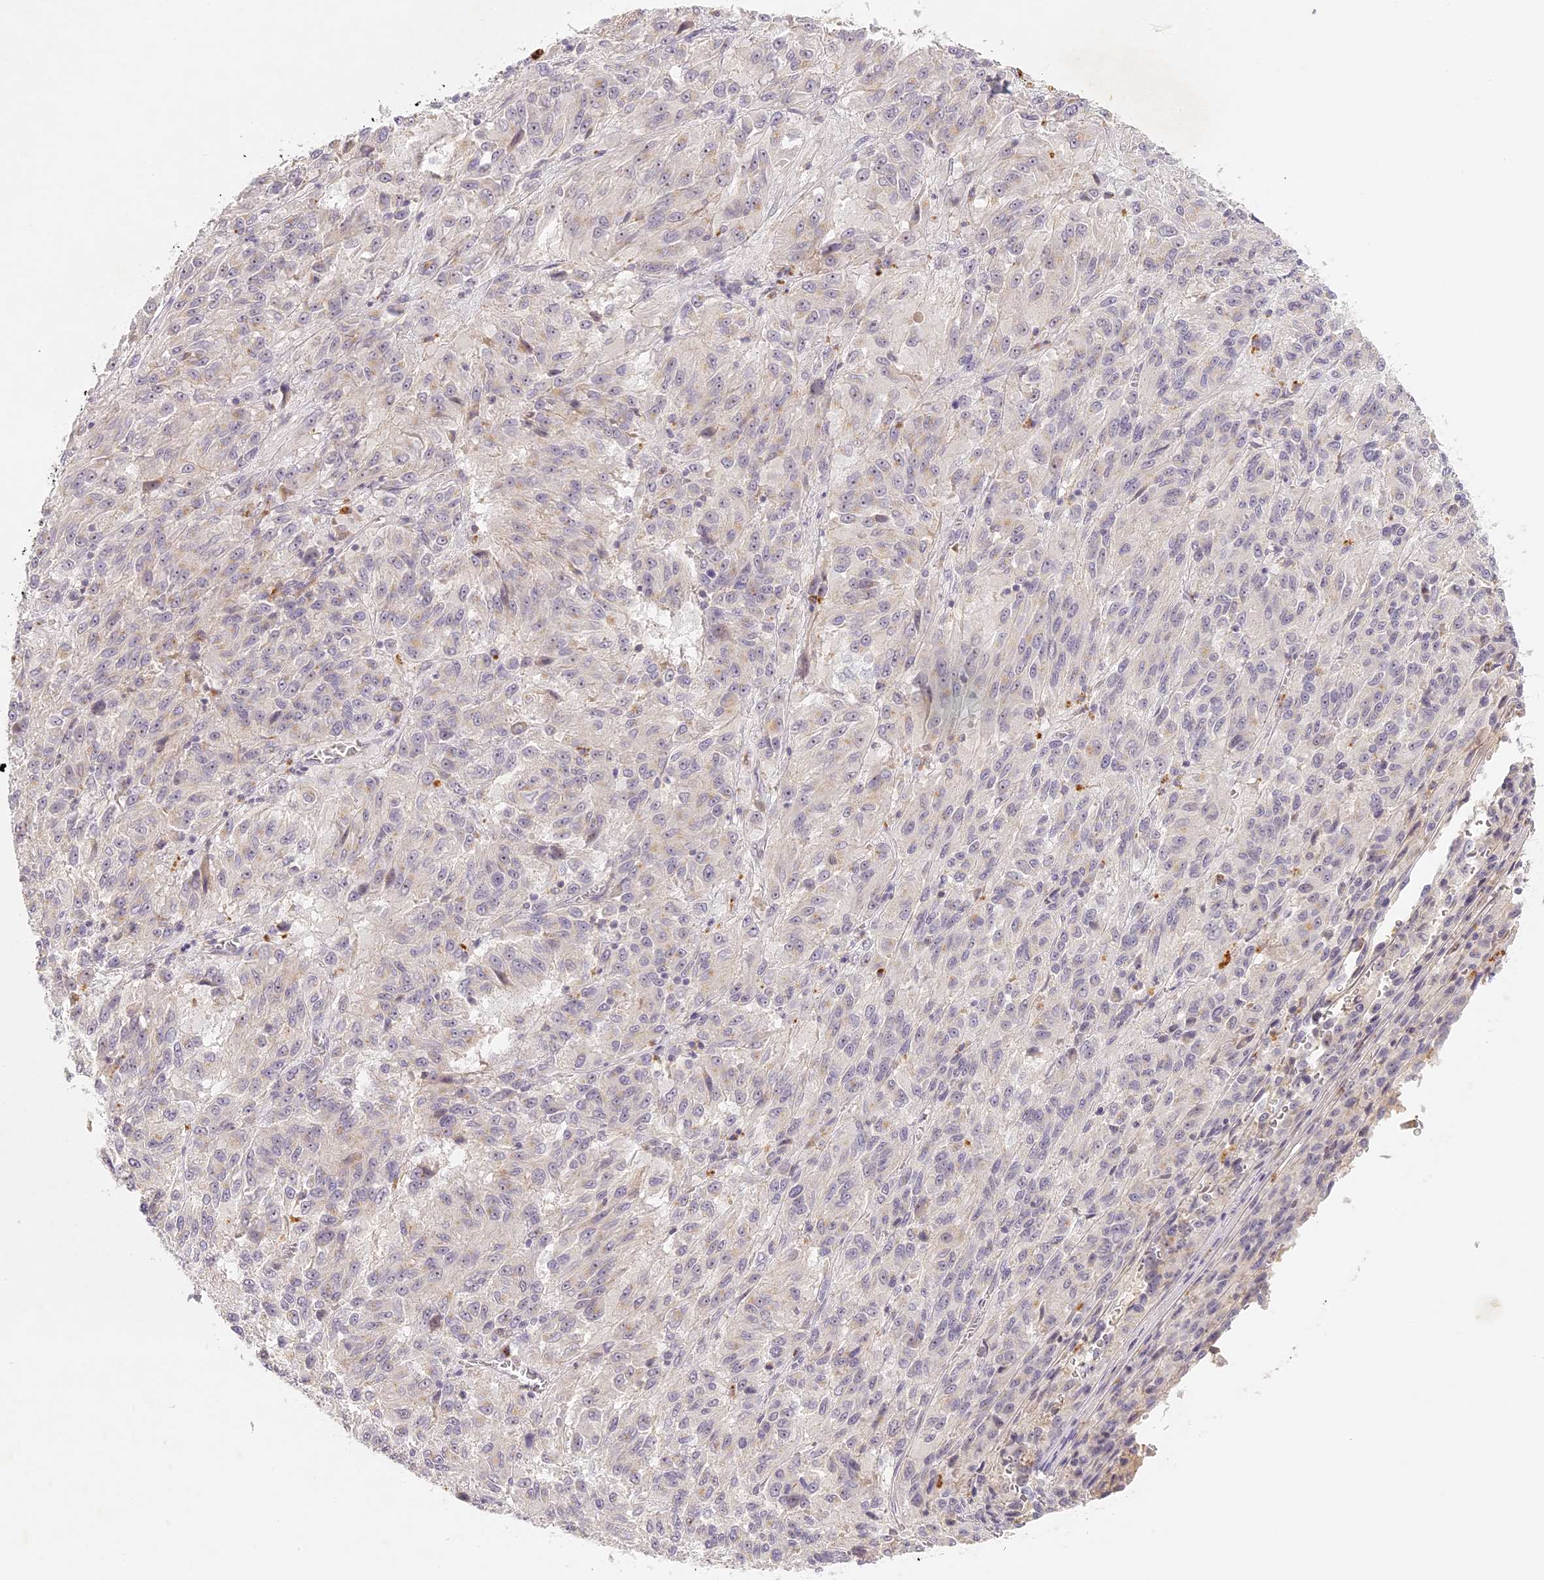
{"staining": {"intensity": "negative", "quantity": "none", "location": "none"}, "tissue": "melanoma", "cell_type": "Tumor cells", "image_type": "cancer", "snomed": [{"axis": "morphology", "description": "Malignant melanoma, Metastatic site"}, {"axis": "topography", "description": "Lung"}], "caption": "The histopathology image exhibits no staining of tumor cells in malignant melanoma (metastatic site).", "gene": "ELL3", "patient": {"sex": "male", "age": 64}}